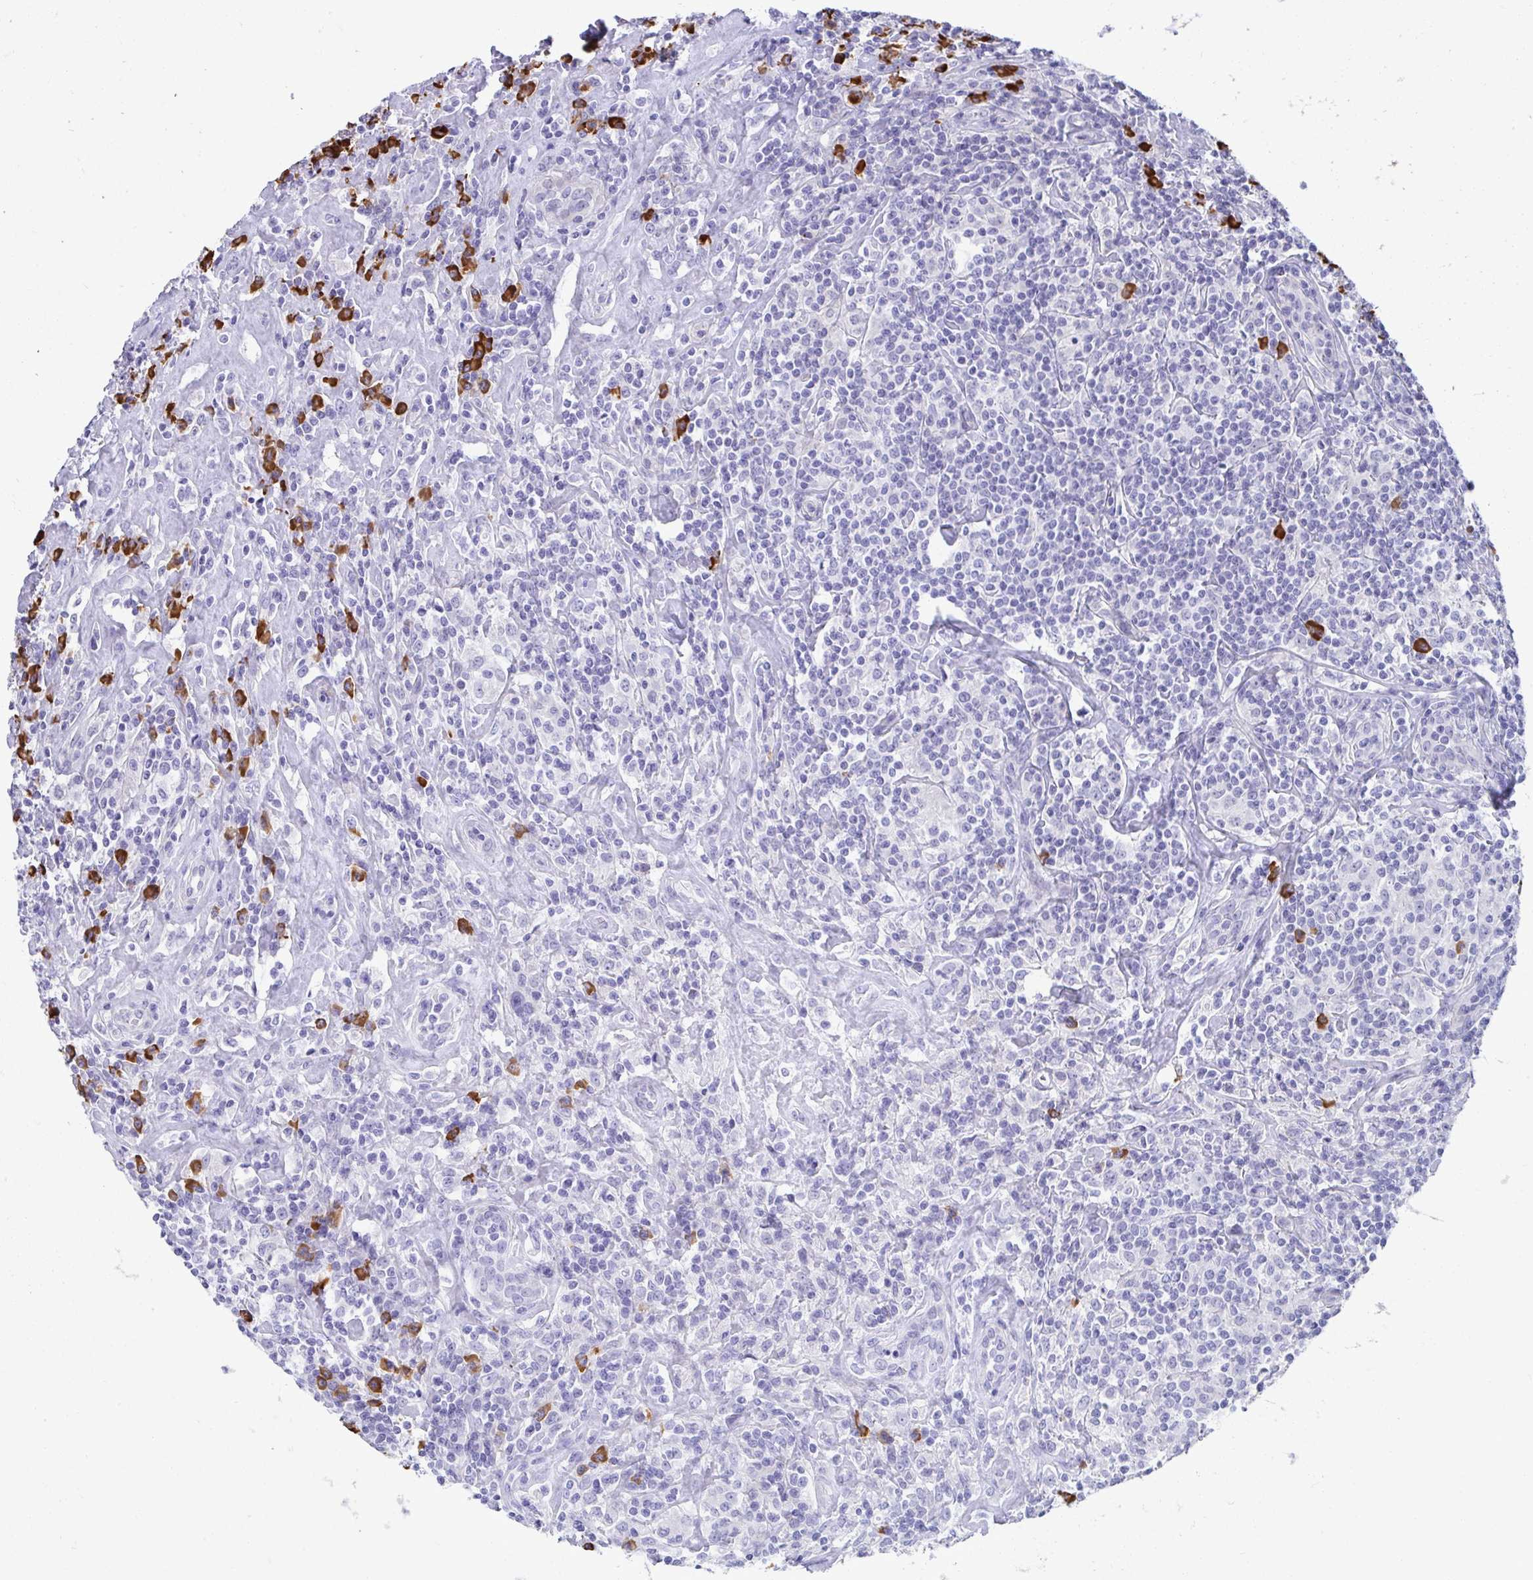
{"staining": {"intensity": "negative", "quantity": "none", "location": "none"}, "tissue": "lymphoma", "cell_type": "Tumor cells", "image_type": "cancer", "snomed": [{"axis": "morphology", "description": "Hodgkin's disease, NOS"}, {"axis": "morphology", "description": "Hodgkin's lymphoma, nodular sclerosis"}, {"axis": "topography", "description": "Lymph node"}], "caption": "High magnification brightfield microscopy of lymphoma stained with DAB (3,3'-diaminobenzidine) (brown) and counterstained with hematoxylin (blue): tumor cells show no significant staining.", "gene": "PUS7L", "patient": {"sex": "female", "age": 10}}